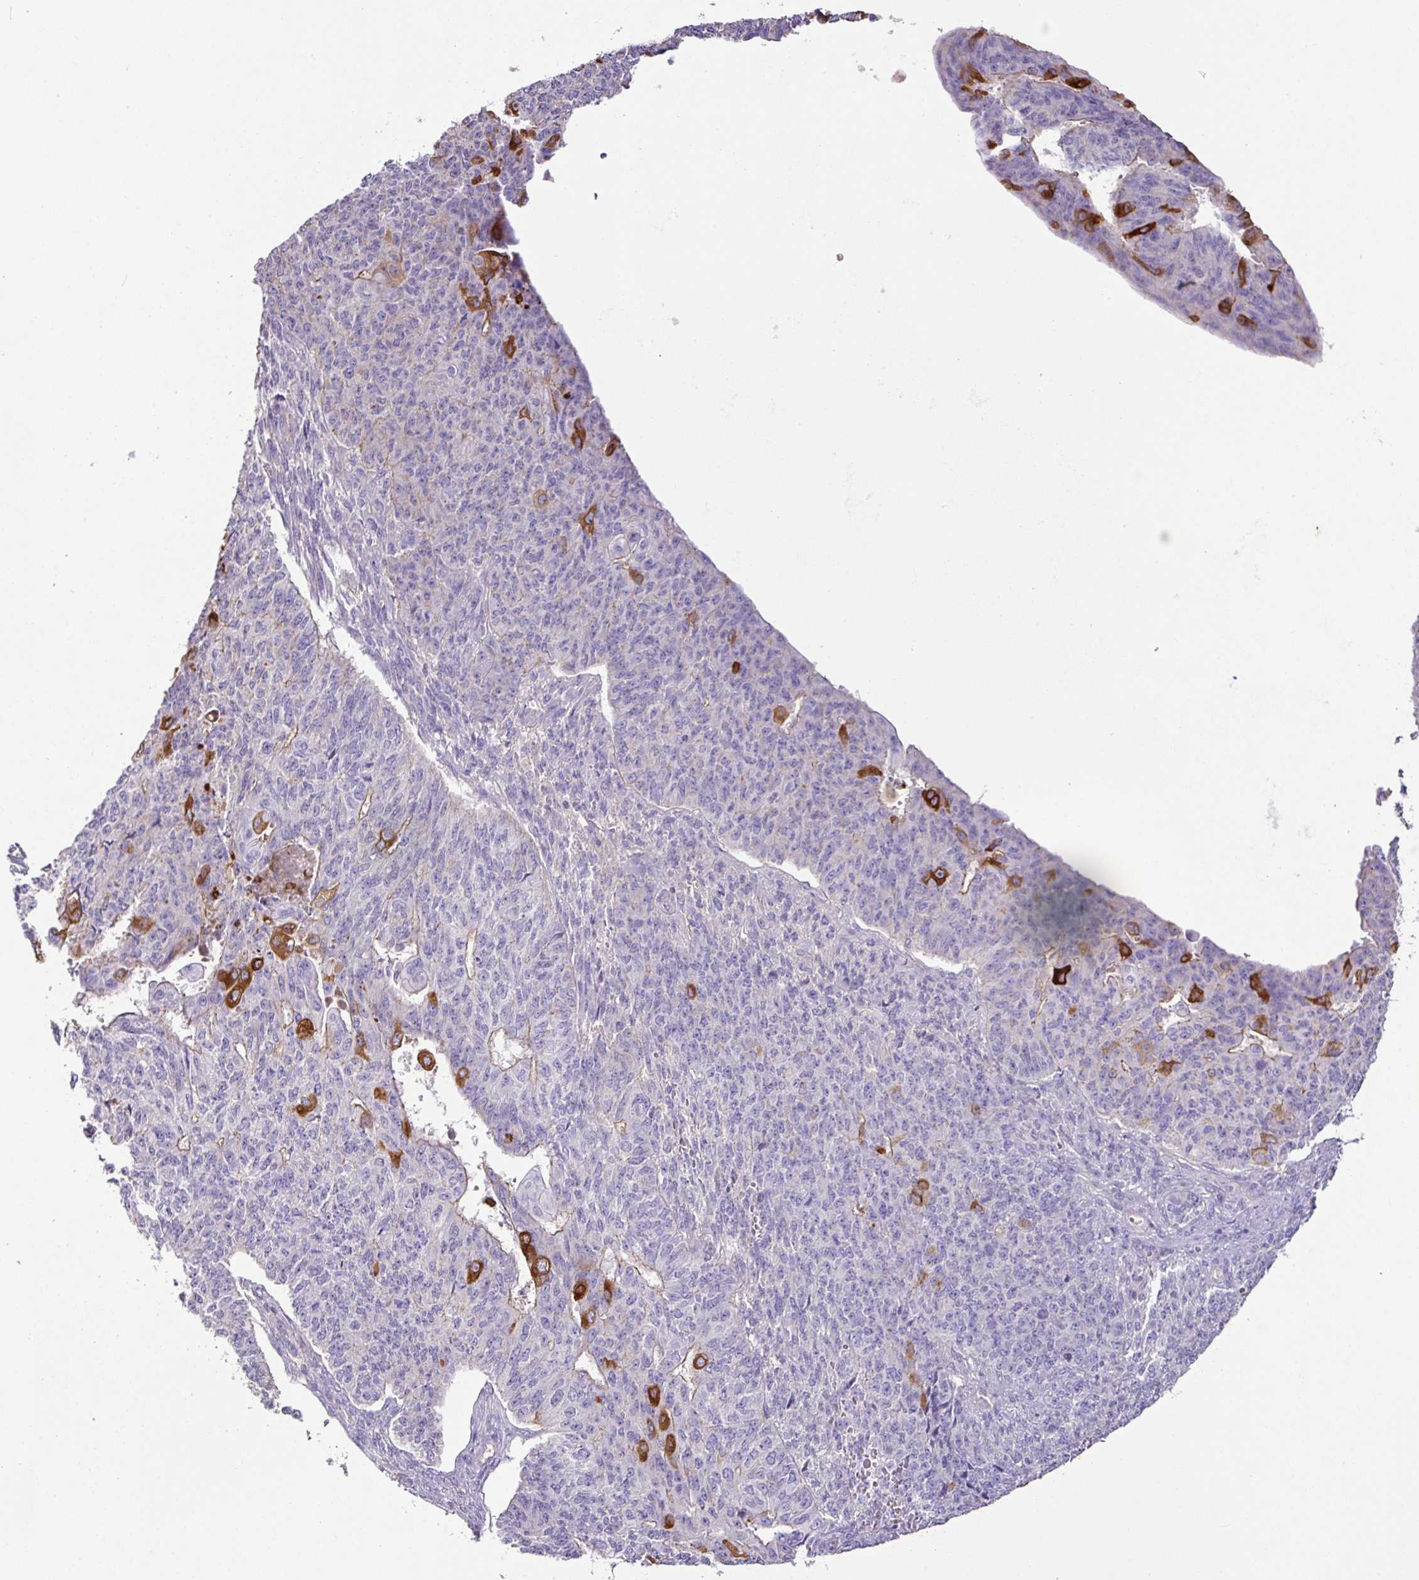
{"staining": {"intensity": "strong", "quantity": "<25%", "location": "cytoplasmic/membranous"}, "tissue": "endometrial cancer", "cell_type": "Tumor cells", "image_type": "cancer", "snomed": [{"axis": "morphology", "description": "Adenocarcinoma, NOS"}, {"axis": "topography", "description": "Endometrium"}], "caption": "Immunohistochemical staining of endometrial cancer exhibits strong cytoplasmic/membranous protein staining in approximately <25% of tumor cells.", "gene": "AGR3", "patient": {"sex": "female", "age": 32}}